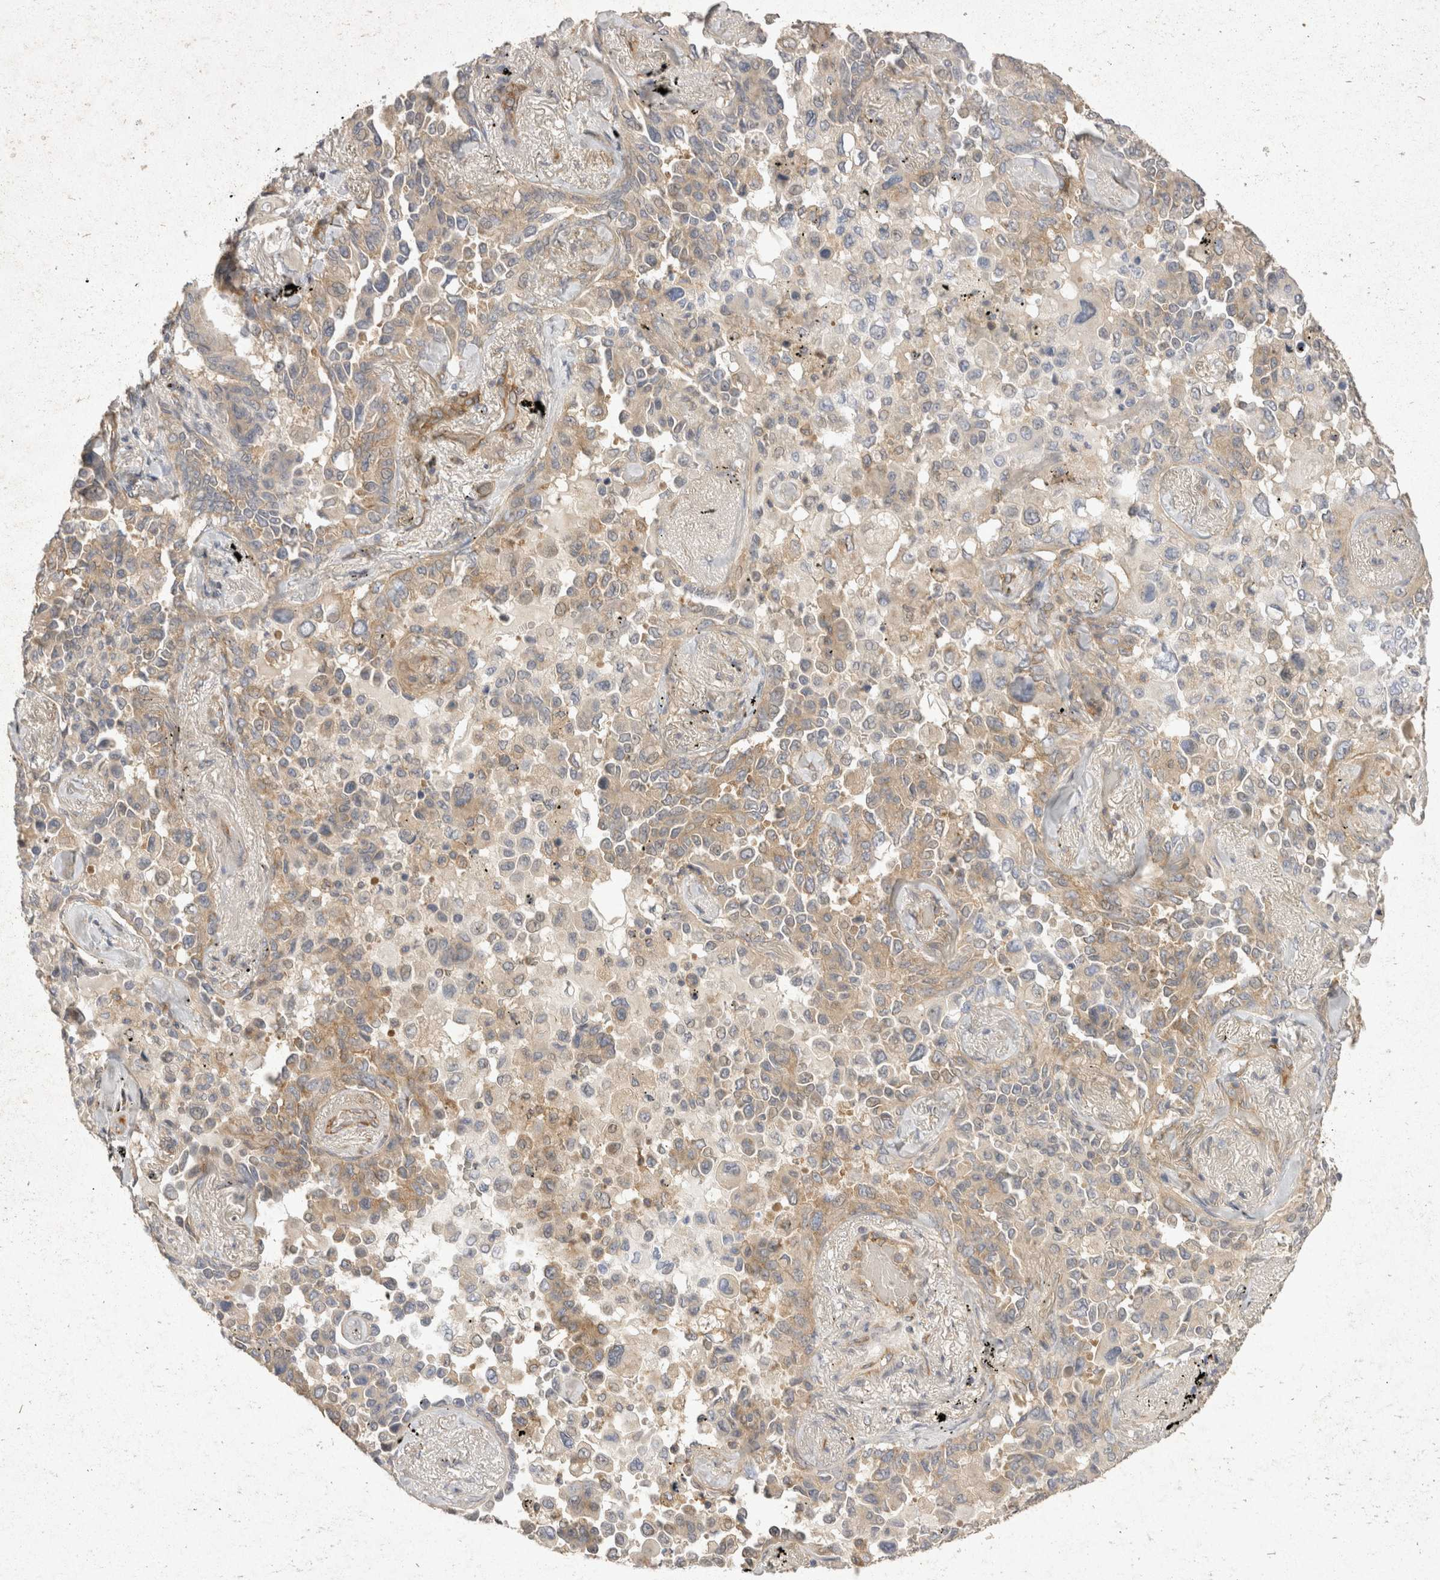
{"staining": {"intensity": "weak", "quantity": ">75%", "location": "cytoplasmic/membranous"}, "tissue": "lung cancer", "cell_type": "Tumor cells", "image_type": "cancer", "snomed": [{"axis": "morphology", "description": "Adenocarcinoma, NOS"}, {"axis": "topography", "description": "Lung"}], "caption": "This micrograph displays immunohistochemistry (IHC) staining of lung cancer (adenocarcinoma), with low weak cytoplasmic/membranous expression in approximately >75% of tumor cells.", "gene": "EIF4G3", "patient": {"sex": "female", "age": 67}}